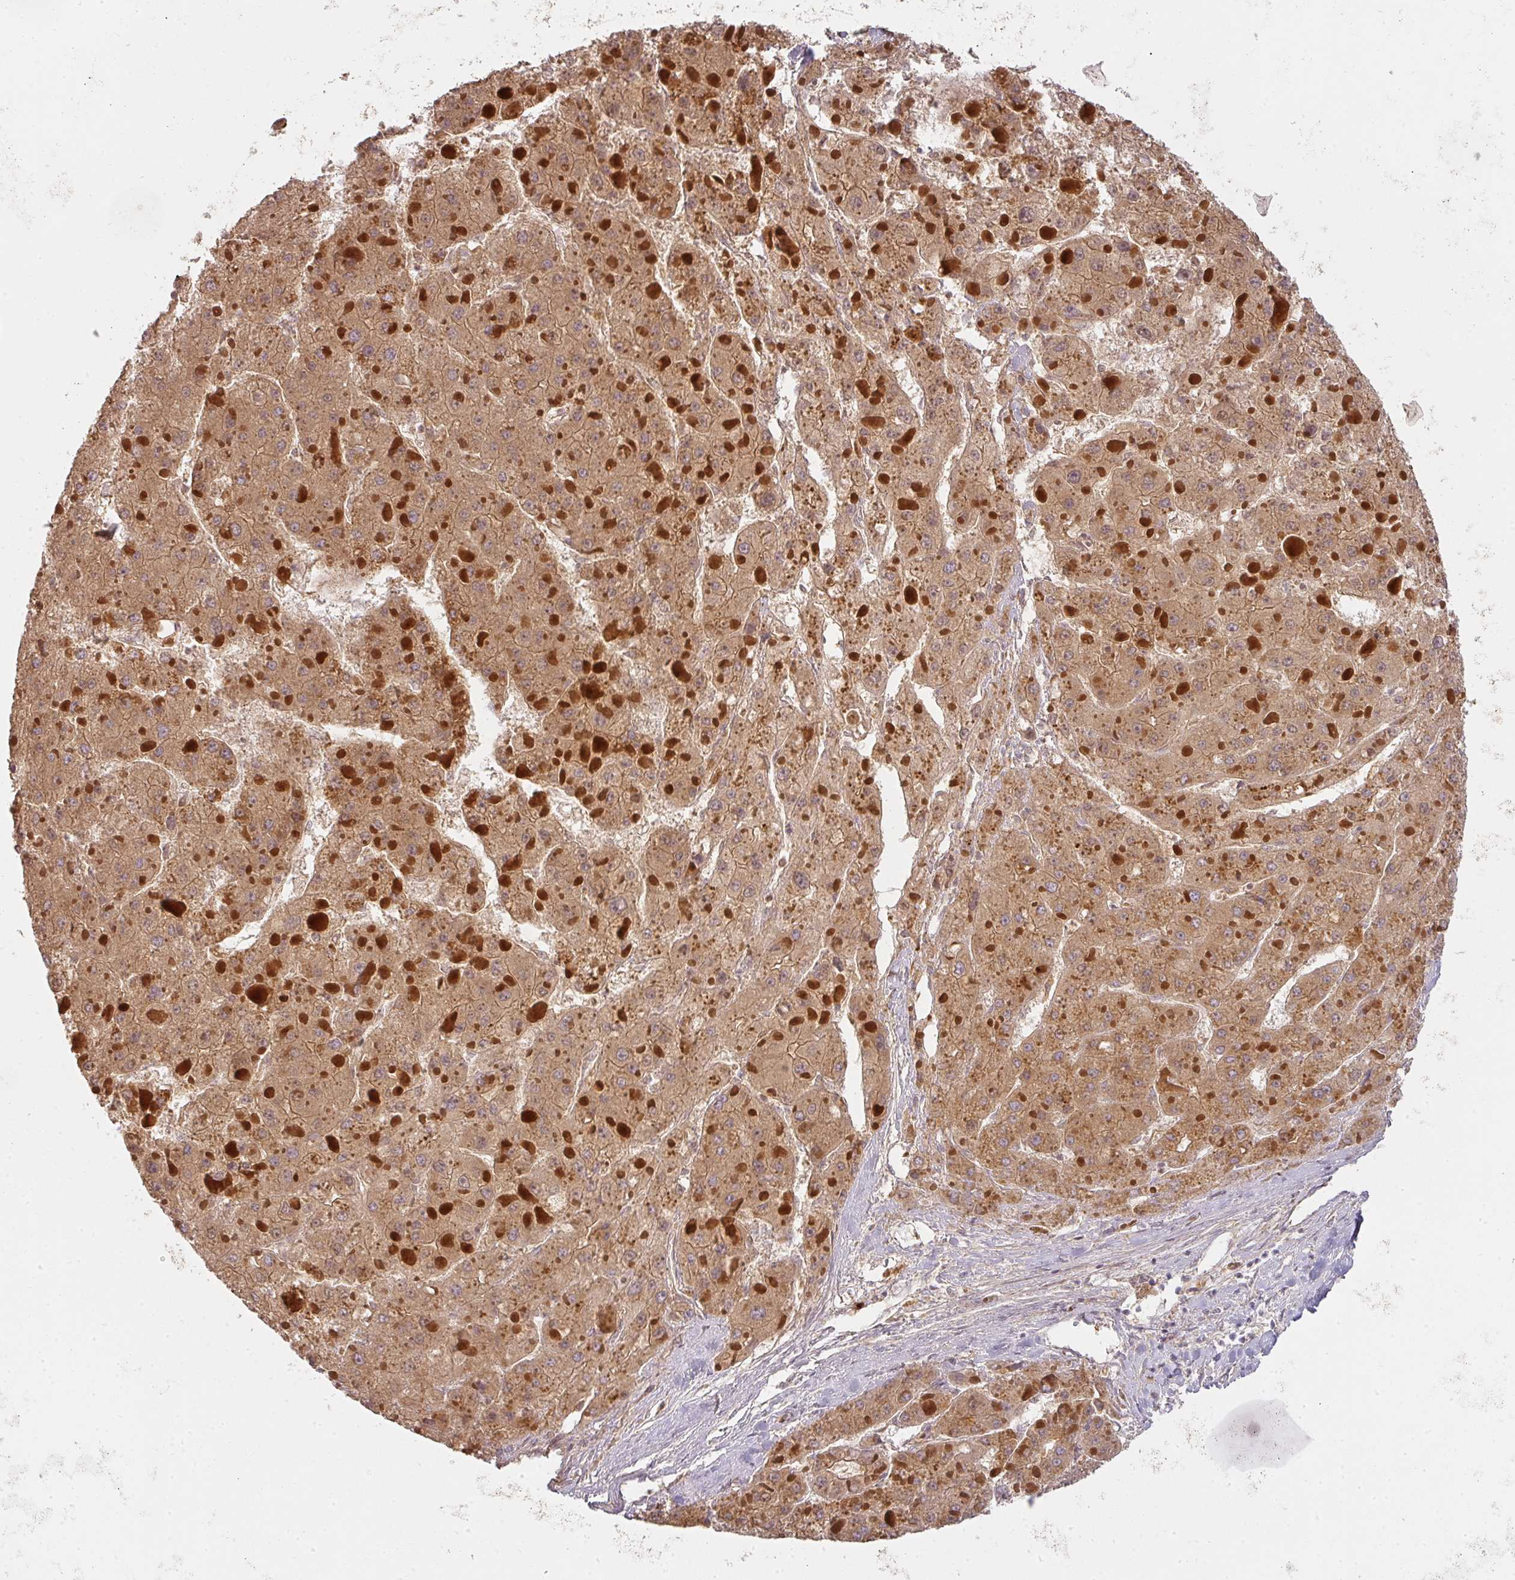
{"staining": {"intensity": "moderate", "quantity": ">75%", "location": "cytoplasmic/membranous"}, "tissue": "liver cancer", "cell_type": "Tumor cells", "image_type": "cancer", "snomed": [{"axis": "morphology", "description": "Carcinoma, Hepatocellular, NOS"}, {"axis": "topography", "description": "Liver"}], "caption": "This histopathology image reveals liver hepatocellular carcinoma stained with IHC to label a protein in brown. The cytoplasmic/membranous of tumor cells show moderate positivity for the protein. Nuclei are counter-stained blue.", "gene": "CNOT1", "patient": {"sex": "female", "age": 73}}